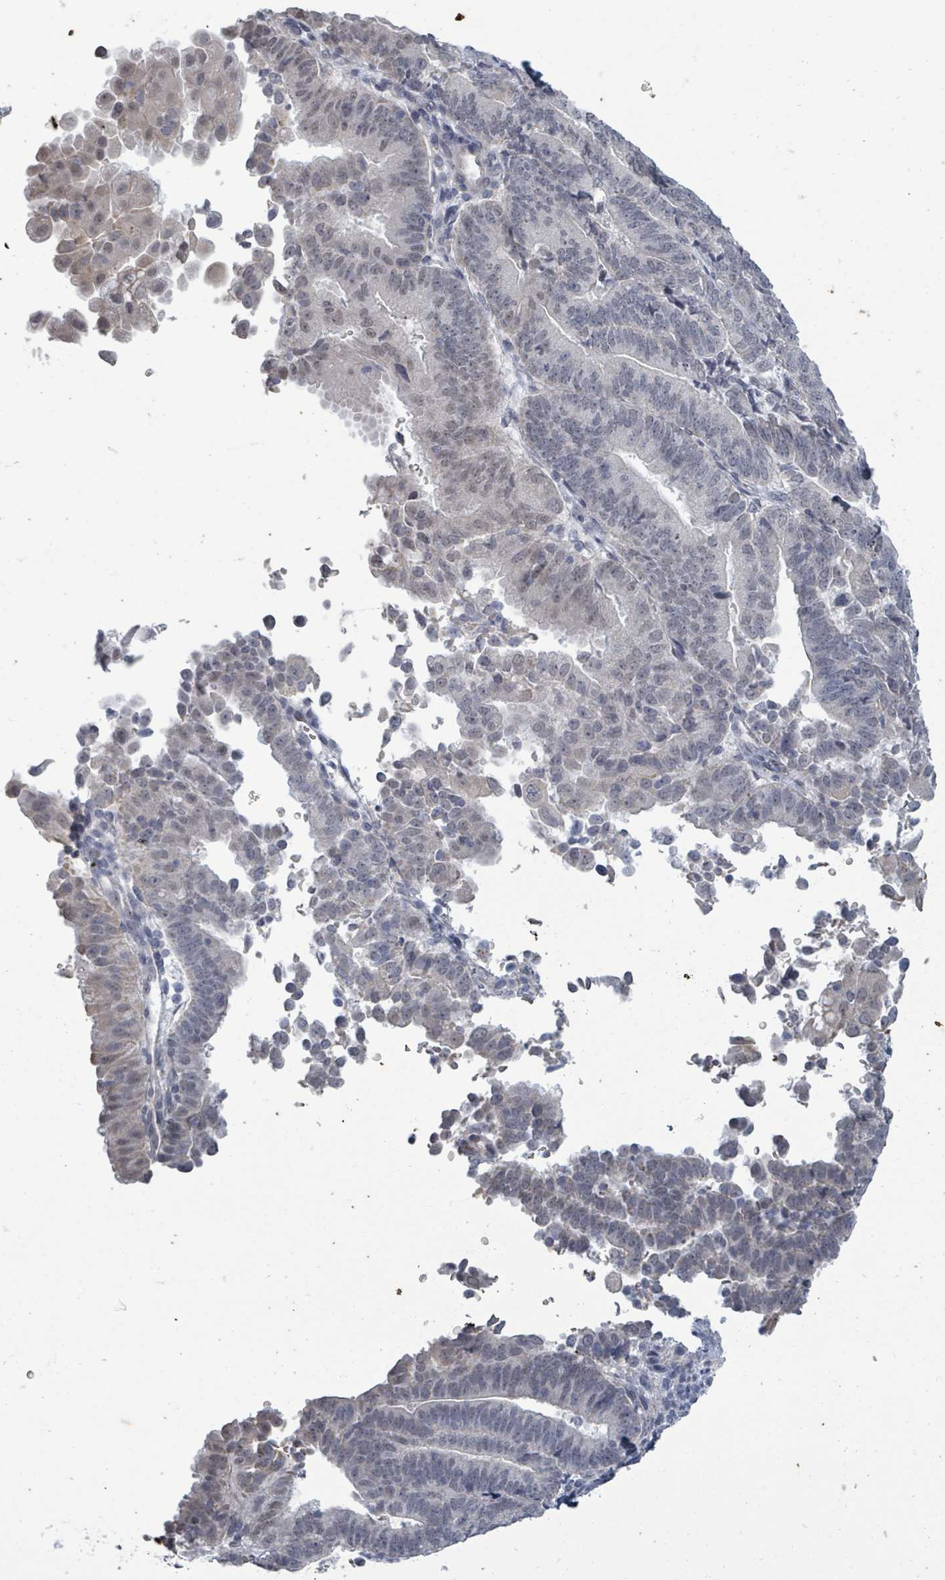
{"staining": {"intensity": "weak", "quantity": "25%-75%", "location": "nuclear"}, "tissue": "endometrial cancer", "cell_type": "Tumor cells", "image_type": "cancer", "snomed": [{"axis": "morphology", "description": "Adenocarcinoma, NOS"}, {"axis": "topography", "description": "Endometrium"}], "caption": "A histopathology image of human endometrial adenocarcinoma stained for a protein reveals weak nuclear brown staining in tumor cells.", "gene": "ASB12", "patient": {"sex": "female", "age": 70}}